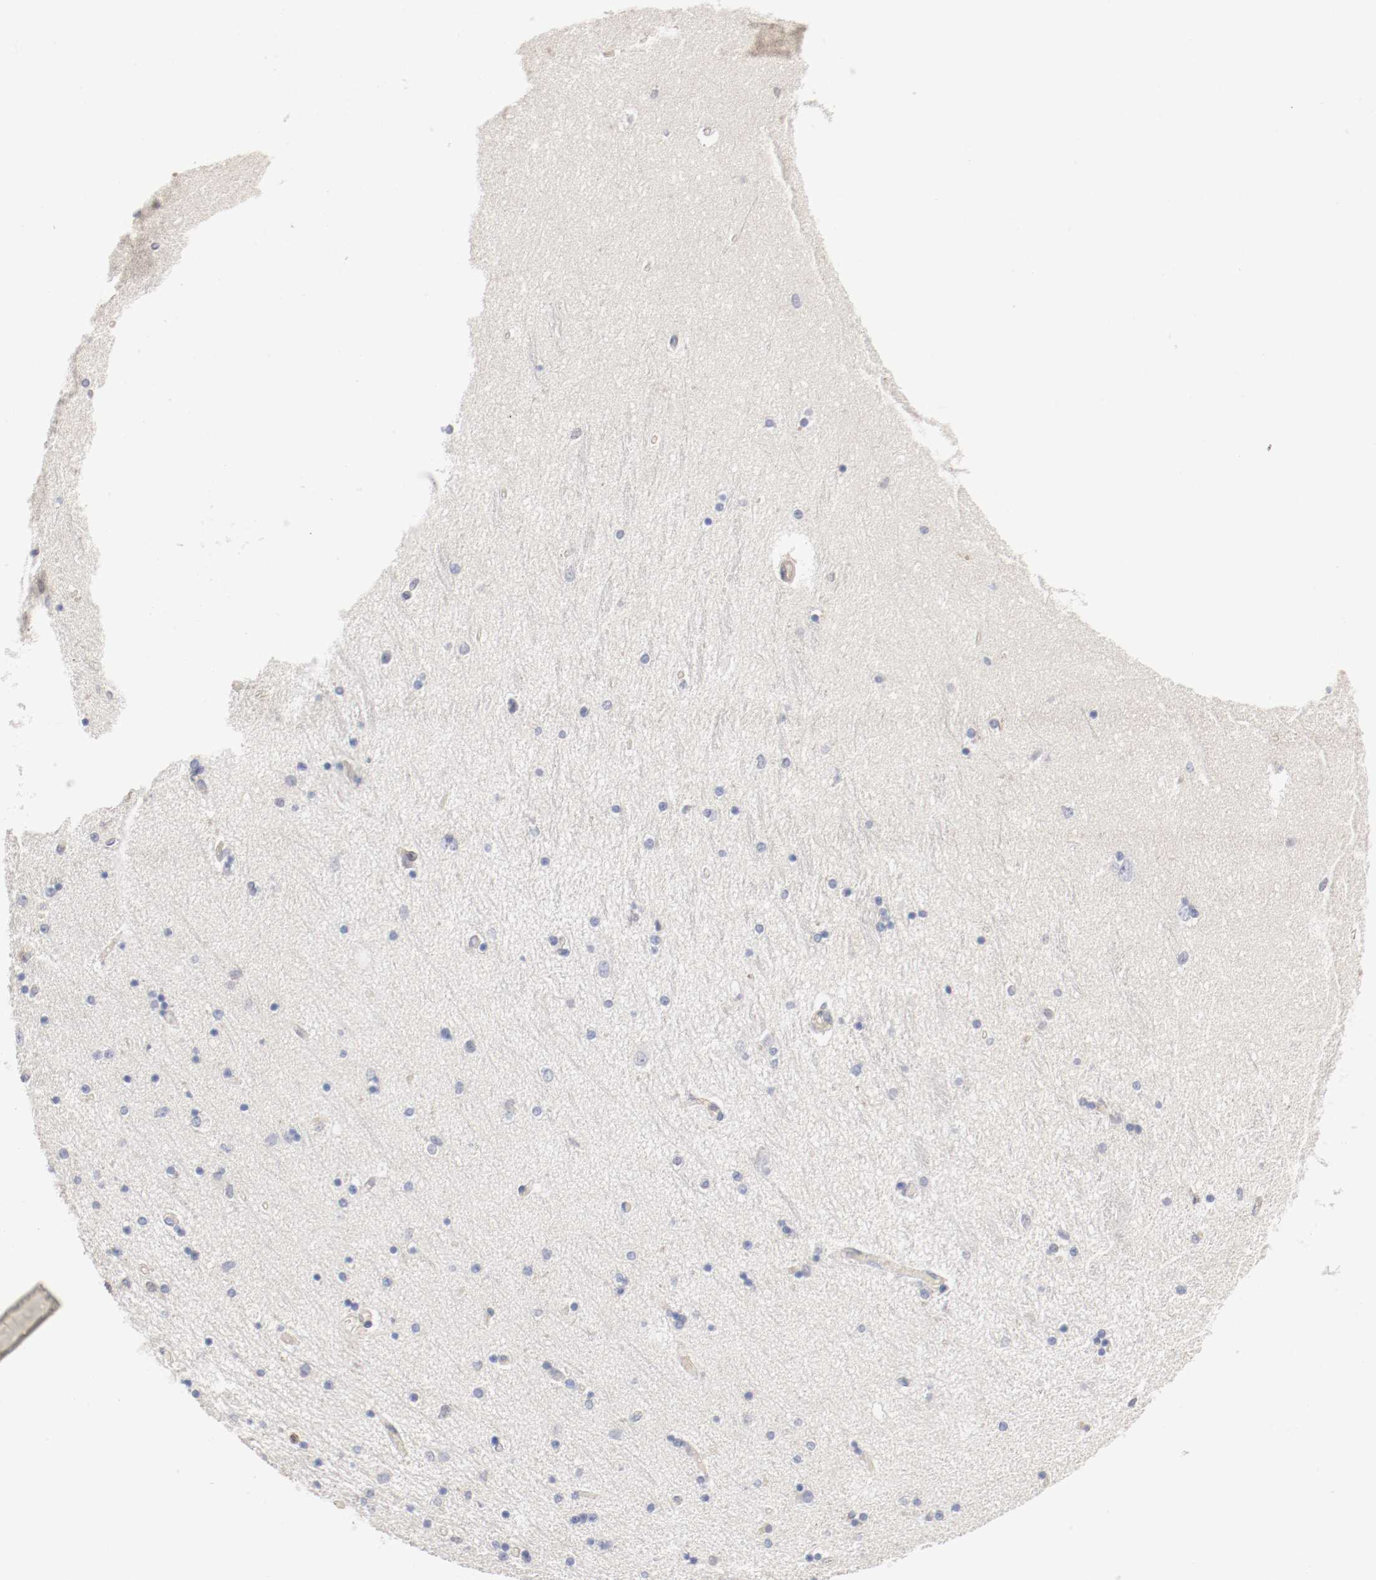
{"staining": {"intensity": "negative", "quantity": "none", "location": "none"}, "tissue": "hippocampus", "cell_type": "Glial cells", "image_type": "normal", "snomed": [{"axis": "morphology", "description": "Normal tissue, NOS"}, {"axis": "topography", "description": "Hippocampus"}], "caption": "Glial cells show no significant protein expression in normal hippocampus. (IHC, brightfield microscopy, high magnification).", "gene": "ARHGEF6", "patient": {"sex": "female", "age": 54}}